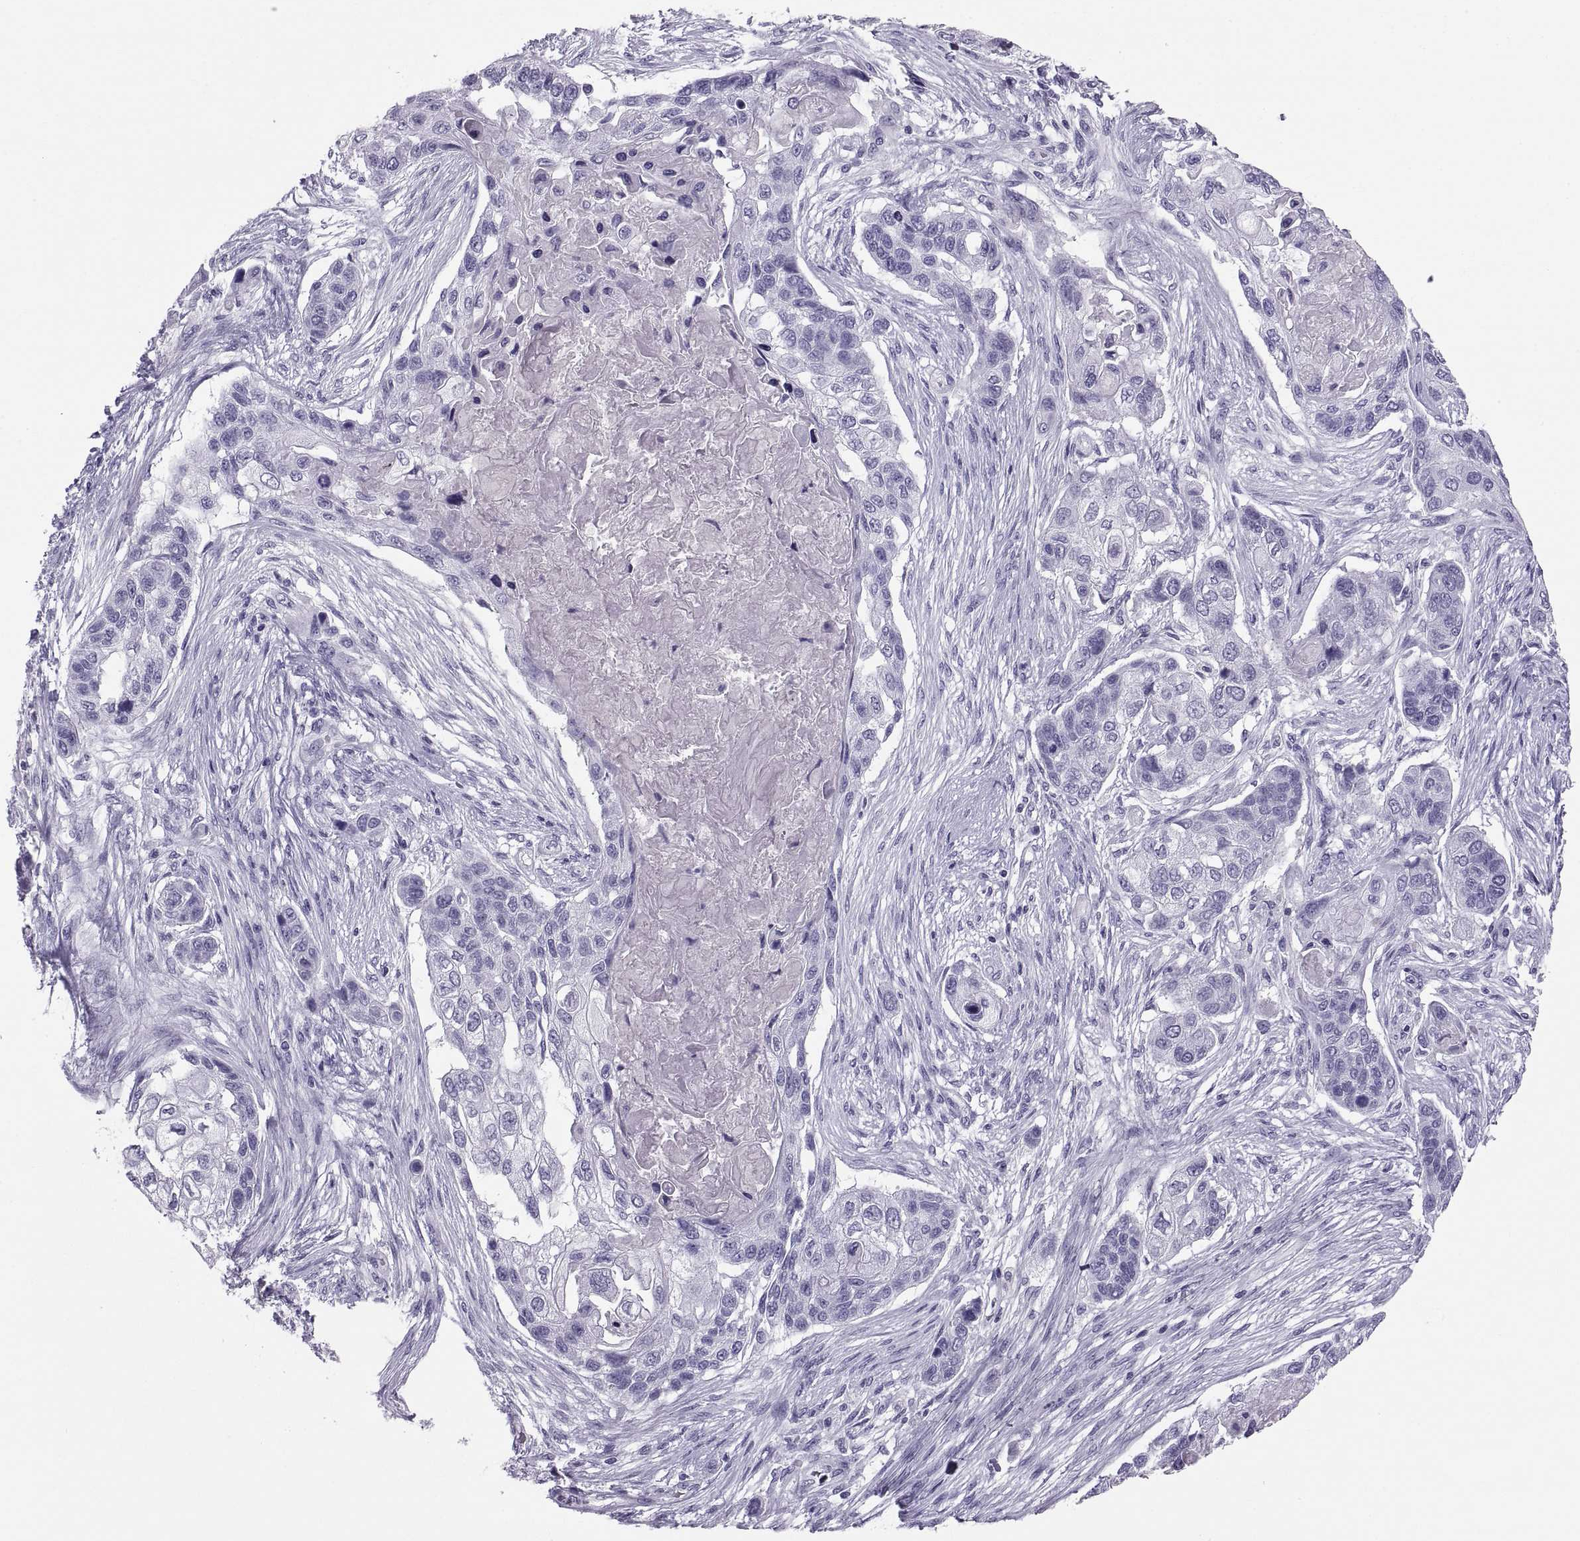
{"staining": {"intensity": "negative", "quantity": "none", "location": "none"}, "tissue": "lung cancer", "cell_type": "Tumor cells", "image_type": "cancer", "snomed": [{"axis": "morphology", "description": "Squamous cell carcinoma, NOS"}, {"axis": "topography", "description": "Lung"}], "caption": "DAB immunohistochemical staining of human lung squamous cell carcinoma exhibits no significant staining in tumor cells. (Stains: DAB immunohistochemistry with hematoxylin counter stain, Microscopy: brightfield microscopy at high magnification).", "gene": "CT47A10", "patient": {"sex": "male", "age": 69}}